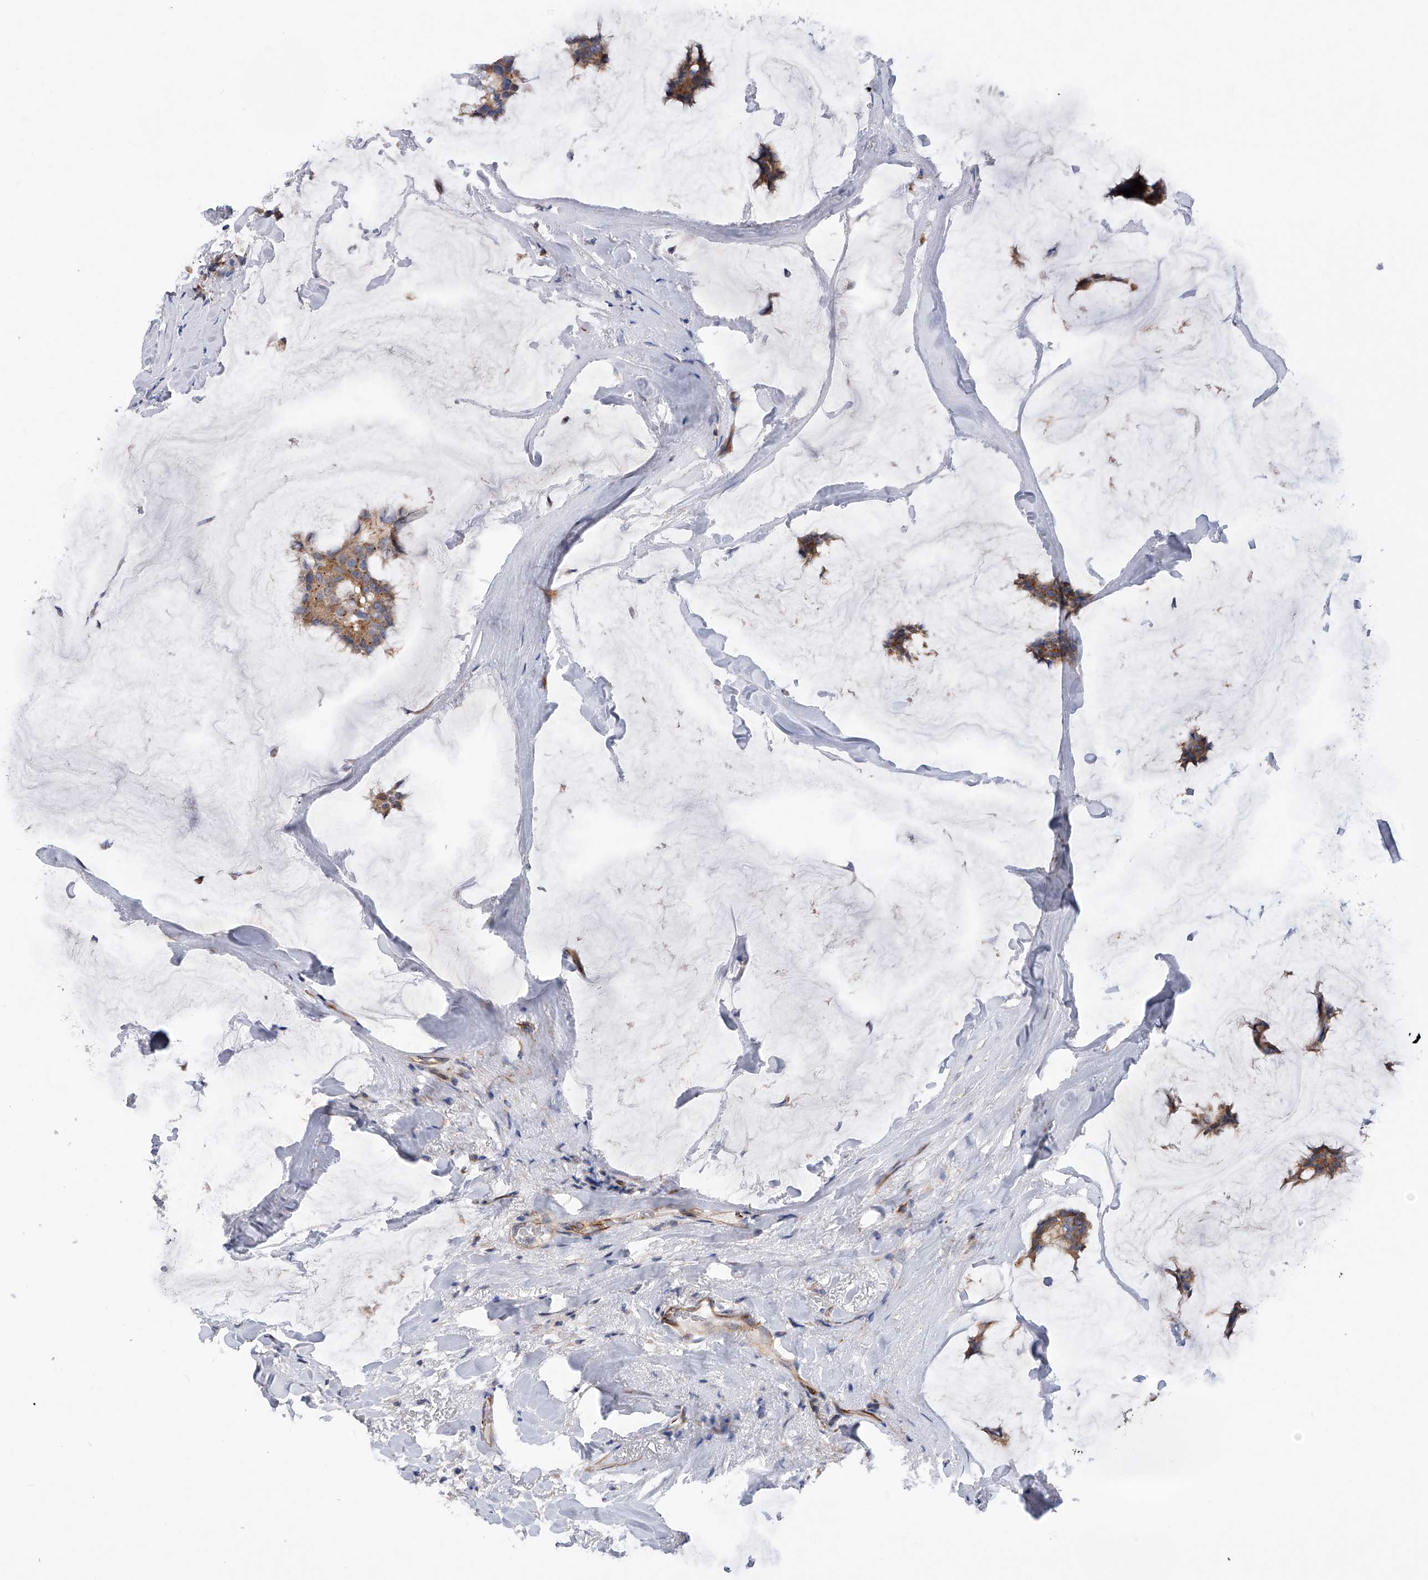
{"staining": {"intensity": "moderate", "quantity": ">75%", "location": "cytoplasmic/membranous"}, "tissue": "breast cancer", "cell_type": "Tumor cells", "image_type": "cancer", "snomed": [{"axis": "morphology", "description": "Duct carcinoma"}, {"axis": "topography", "description": "Breast"}], "caption": "Protein staining of breast intraductal carcinoma tissue reveals moderate cytoplasmic/membranous expression in approximately >75% of tumor cells.", "gene": "MLYCD", "patient": {"sex": "female", "age": 93}}